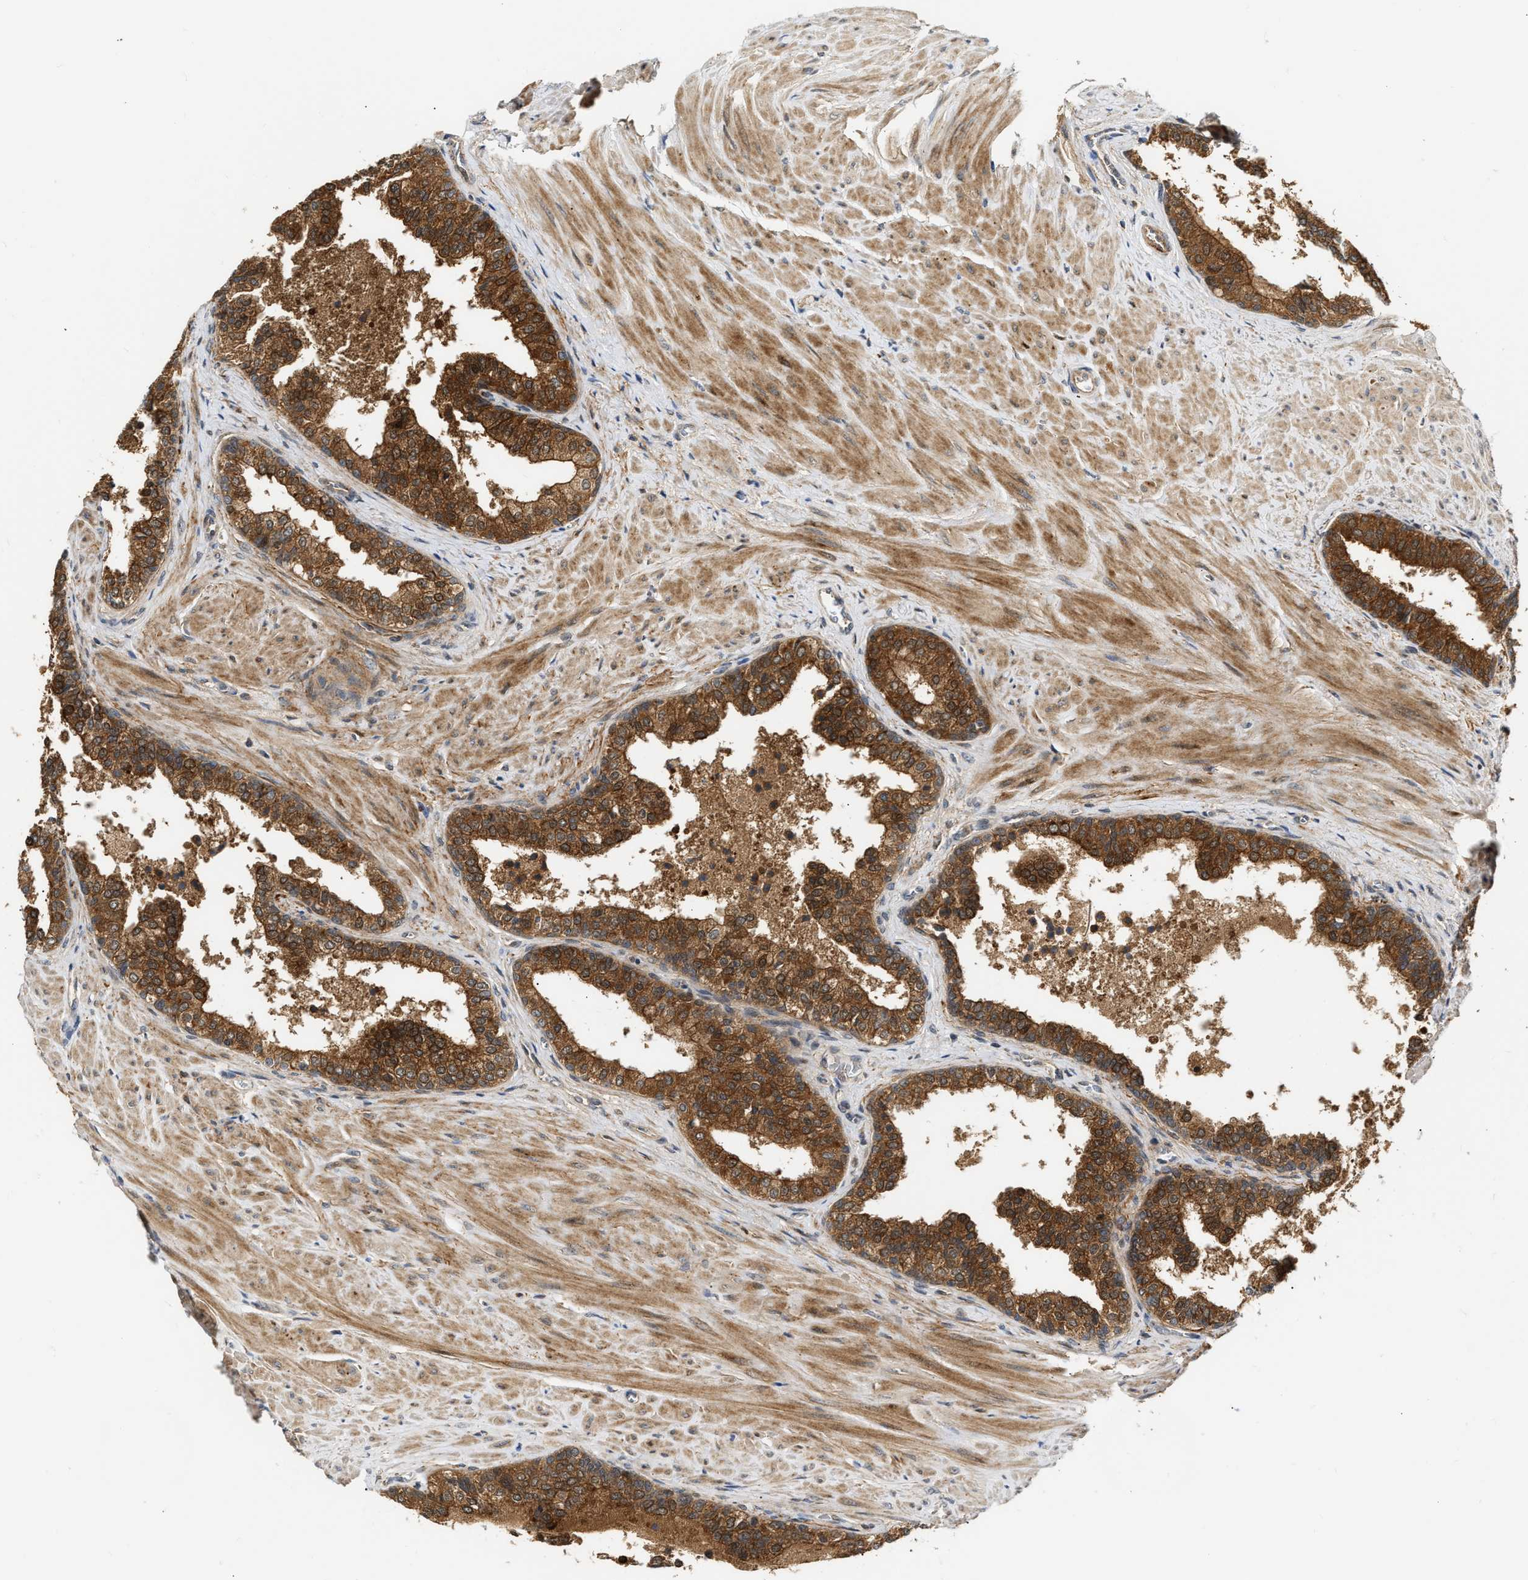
{"staining": {"intensity": "strong", "quantity": ">75%", "location": "cytoplasmic/membranous"}, "tissue": "prostate cancer", "cell_type": "Tumor cells", "image_type": "cancer", "snomed": [{"axis": "morphology", "description": "Adenocarcinoma, Low grade"}, {"axis": "topography", "description": "Prostate"}], "caption": "Strong cytoplasmic/membranous protein positivity is appreciated in approximately >75% of tumor cells in prostate cancer (low-grade adenocarcinoma). The protein of interest is shown in brown color, while the nuclei are stained blue.", "gene": "EXTL2", "patient": {"sex": "male", "age": 60}}